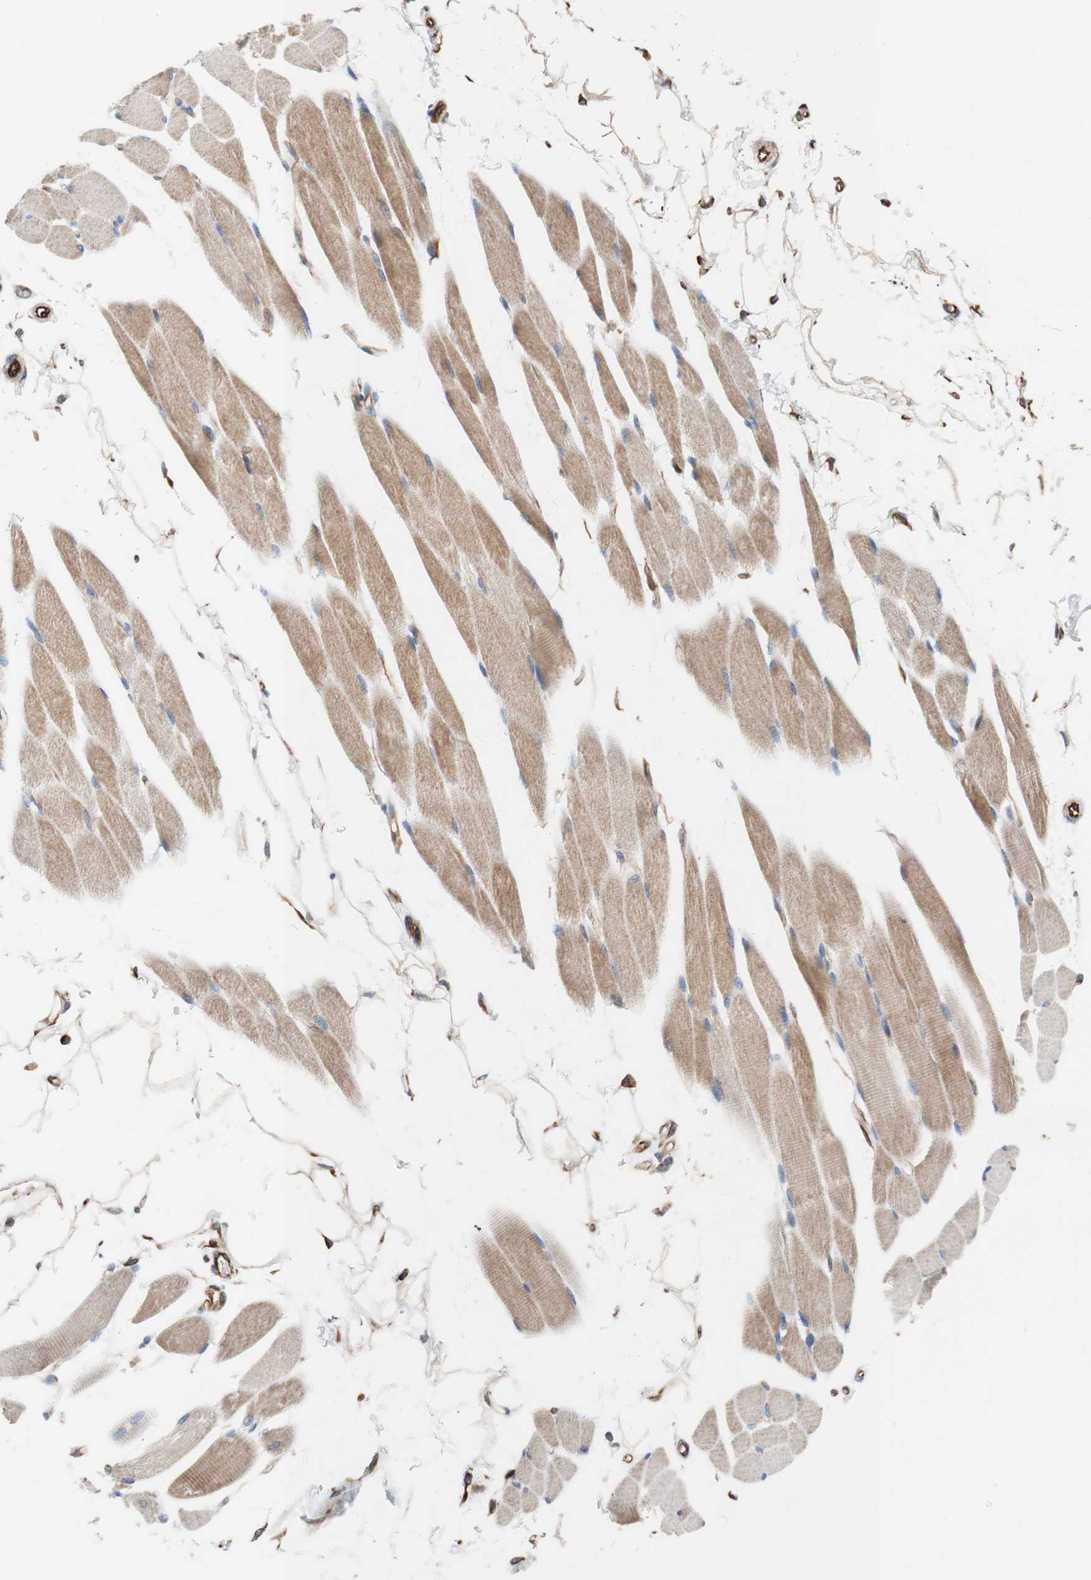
{"staining": {"intensity": "moderate", "quantity": ">75%", "location": "cytoplasmic/membranous"}, "tissue": "skeletal muscle", "cell_type": "Myocytes", "image_type": "normal", "snomed": [{"axis": "morphology", "description": "Normal tissue, NOS"}, {"axis": "topography", "description": "Skeletal muscle"}, {"axis": "topography", "description": "Oral tissue"}, {"axis": "topography", "description": "Peripheral nerve tissue"}], "caption": "Immunohistochemistry (IHC) histopathology image of unremarkable skeletal muscle stained for a protein (brown), which shows medium levels of moderate cytoplasmic/membranous expression in approximately >75% of myocytes.", "gene": "C1orf43", "patient": {"sex": "female", "age": 84}}